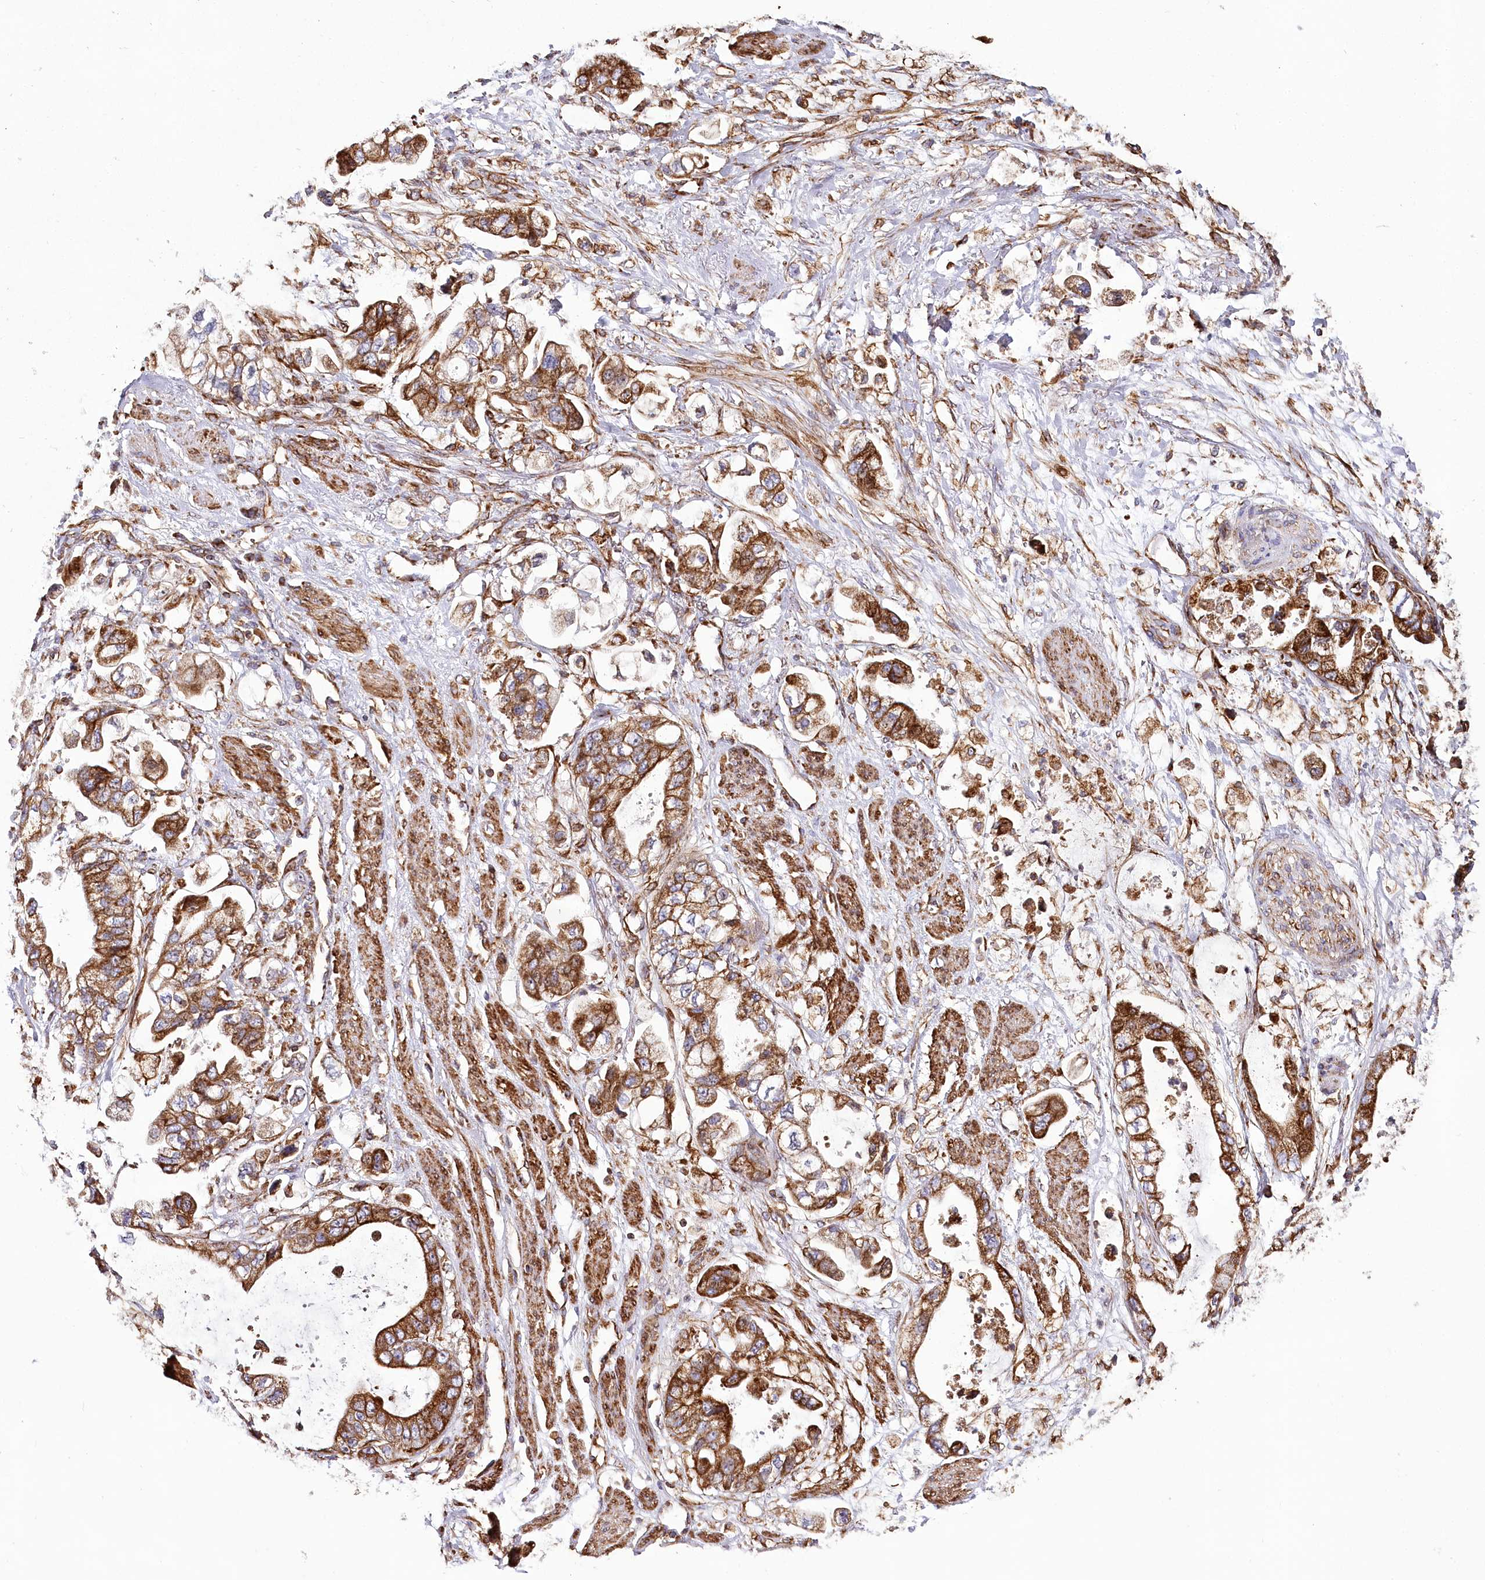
{"staining": {"intensity": "strong", "quantity": ">75%", "location": "cytoplasmic/membranous"}, "tissue": "stomach cancer", "cell_type": "Tumor cells", "image_type": "cancer", "snomed": [{"axis": "morphology", "description": "Adenocarcinoma, NOS"}, {"axis": "topography", "description": "Stomach"}], "caption": "Immunohistochemical staining of human stomach cancer exhibits strong cytoplasmic/membranous protein expression in approximately >75% of tumor cells. (IHC, brightfield microscopy, high magnification).", "gene": "THUMPD3", "patient": {"sex": "male", "age": 62}}